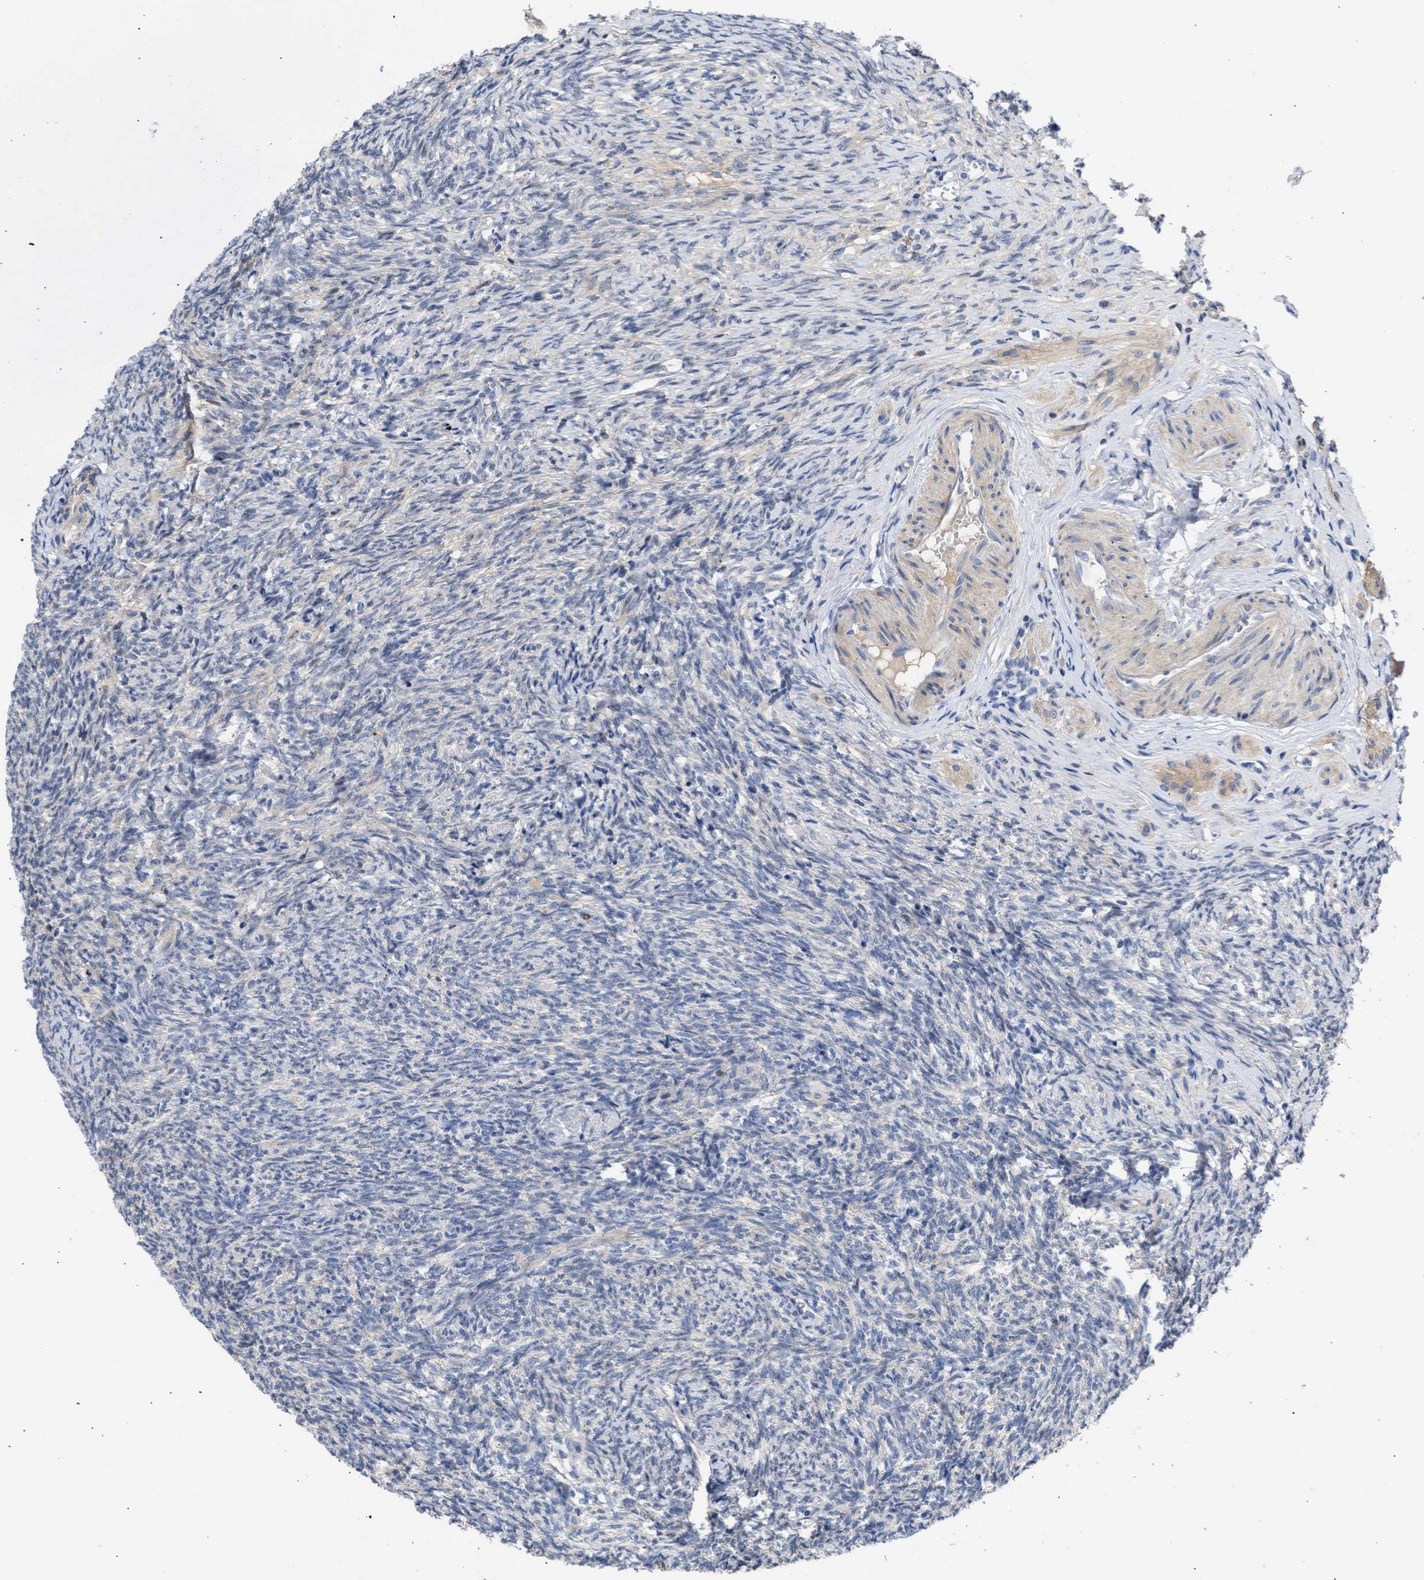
{"staining": {"intensity": "moderate", "quantity": ">75%", "location": "cytoplasmic/membranous"}, "tissue": "ovary", "cell_type": "Follicle cells", "image_type": "normal", "snomed": [{"axis": "morphology", "description": "Normal tissue, NOS"}, {"axis": "topography", "description": "Ovary"}], "caption": "Protein staining reveals moderate cytoplasmic/membranous positivity in about >75% of follicle cells in benign ovary.", "gene": "ARHGEF4", "patient": {"sex": "female", "age": 41}}